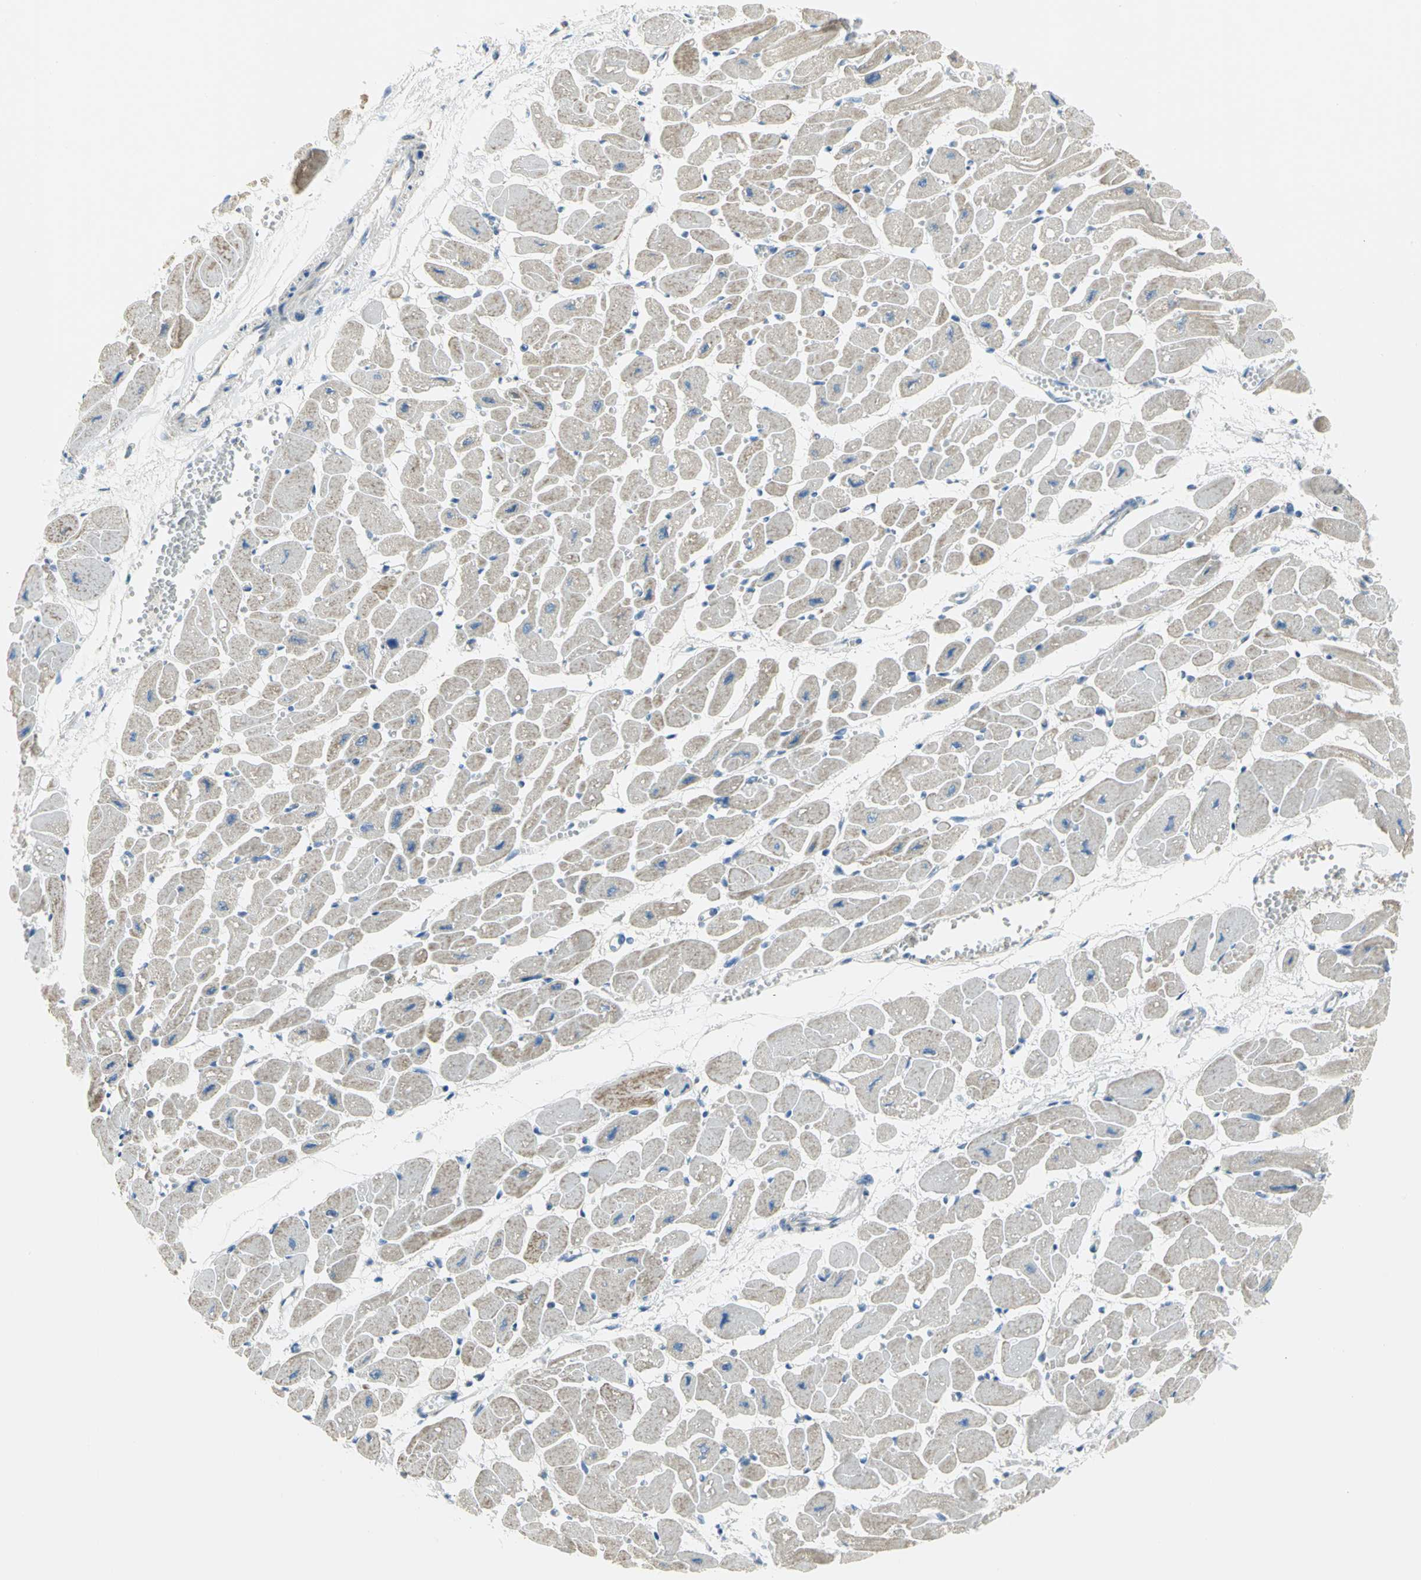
{"staining": {"intensity": "moderate", "quantity": "<25%", "location": "cytoplasmic/membranous"}, "tissue": "heart muscle", "cell_type": "Cardiomyocytes", "image_type": "normal", "snomed": [{"axis": "morphology", "description": "Normal tissue, NOS"}, {"axis": "topography", "description": "Heart"}], "caption": "Immunohistochemistry (IHC) of benign human heart muscle reveals low levels of moderate cytoplasmic/membranous staining in approximately <25% of cardiomyocytes.", "gene": "ALOX15", "patient": {"sex": "female", "age": 54}}